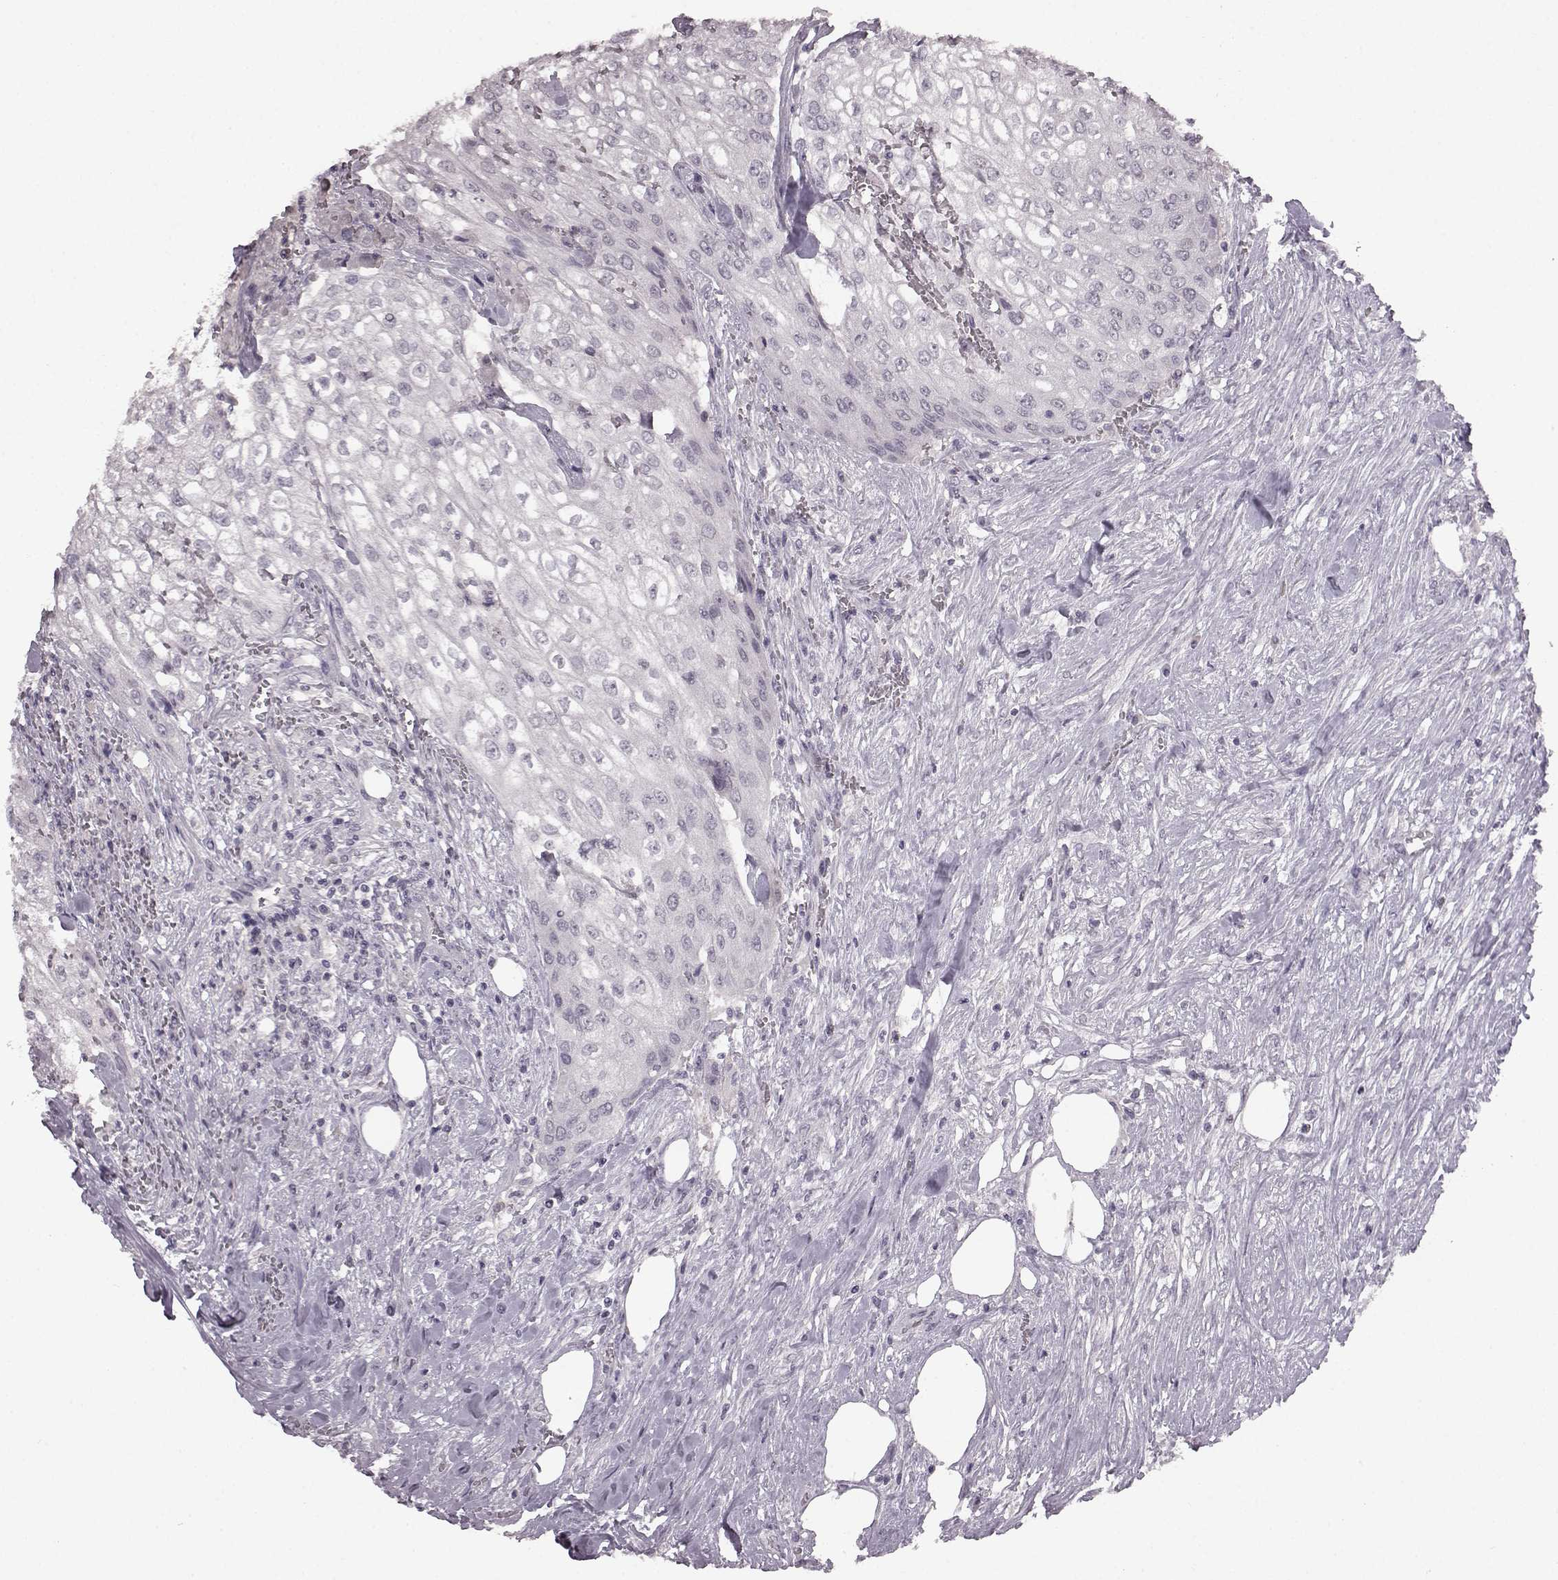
{"staining": {"intensity": "negative", "quantity": "none", "location": "none"}, "tissue": "urothelial cancer", "cell_type": "Tumor cells", "image_type": "cancer", "snomed": [{"axis": "morphology", "description": "Urothelial carcinoma, High grade"}, {"axis": "topography", "description": "Urinary bladder"}], "caption": "Immunohistochemistry (IHC) photomicrograph of neoplastic tissue: human urothelial cancer stained with DAB (3,3'-diaminobenzidine) reveals no significant protein positivity in tumor cells. The staining was performed using DAB (3,3'-diaminobenzidine) to visualize the protein expression in brown, while the nuclei were stained in blue with hematoxylin (Magnification: 20x).", "gene": "LHB", "patient": {"sex": "male", "age": 62}}